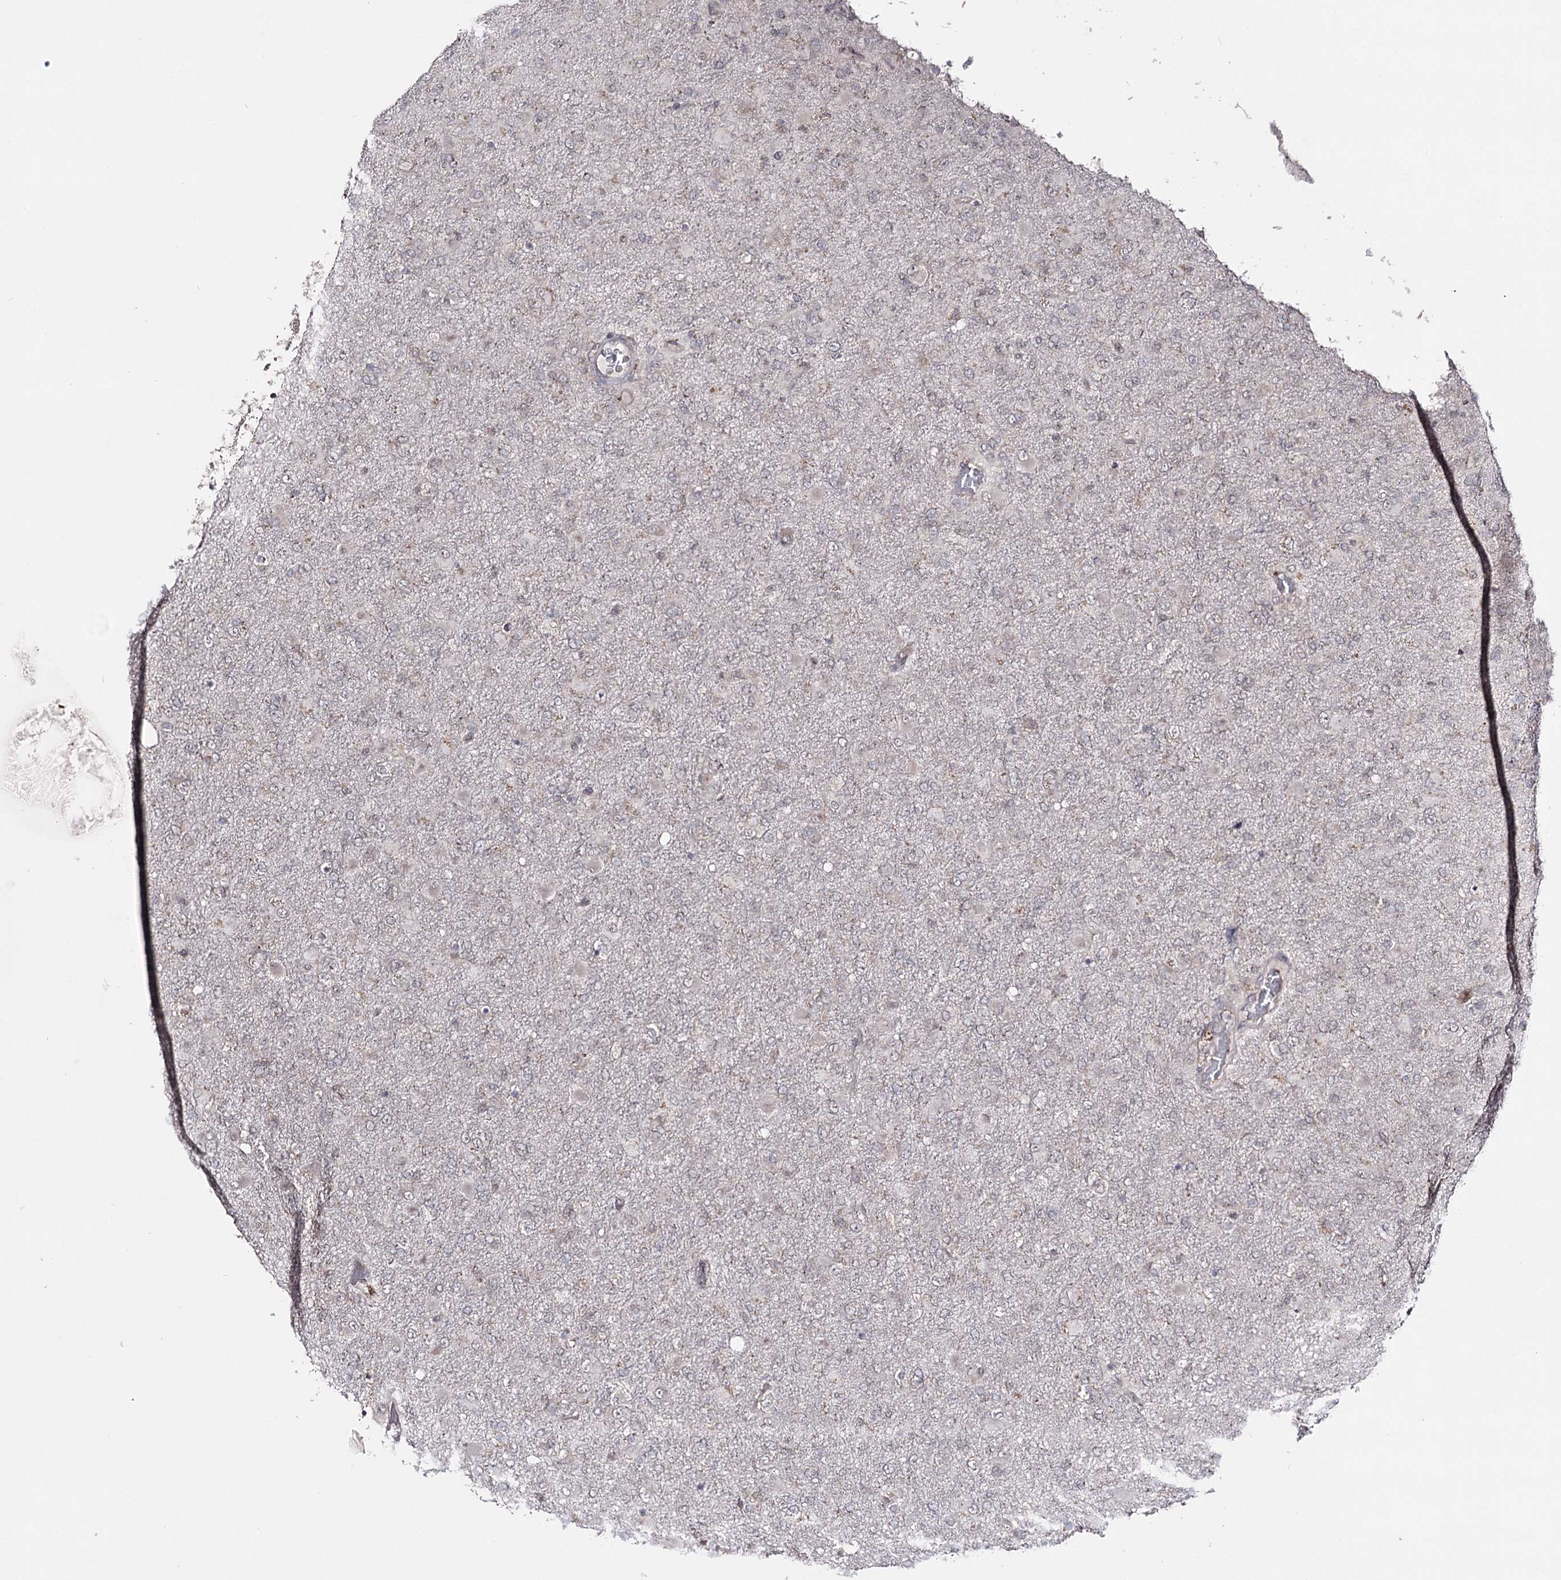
{"staining": {"intensity": "negative", "quantity": "none", "location": "none"}, "tissue": "glioma", "cell_type": "Tumor cells", "image_type": "cancer", "snomed": [{"axis": "morphology", "description": "Glioma, malignant, Low grade"}, {"axis": "topography", "description": "Brain"}], "caption": "This is an IHC micrograph of malignant glioma (low-grade). There is no expression in tumor cells.", "gene": "HSD11B2", "patient": {"sex": "male", "age": 65}}